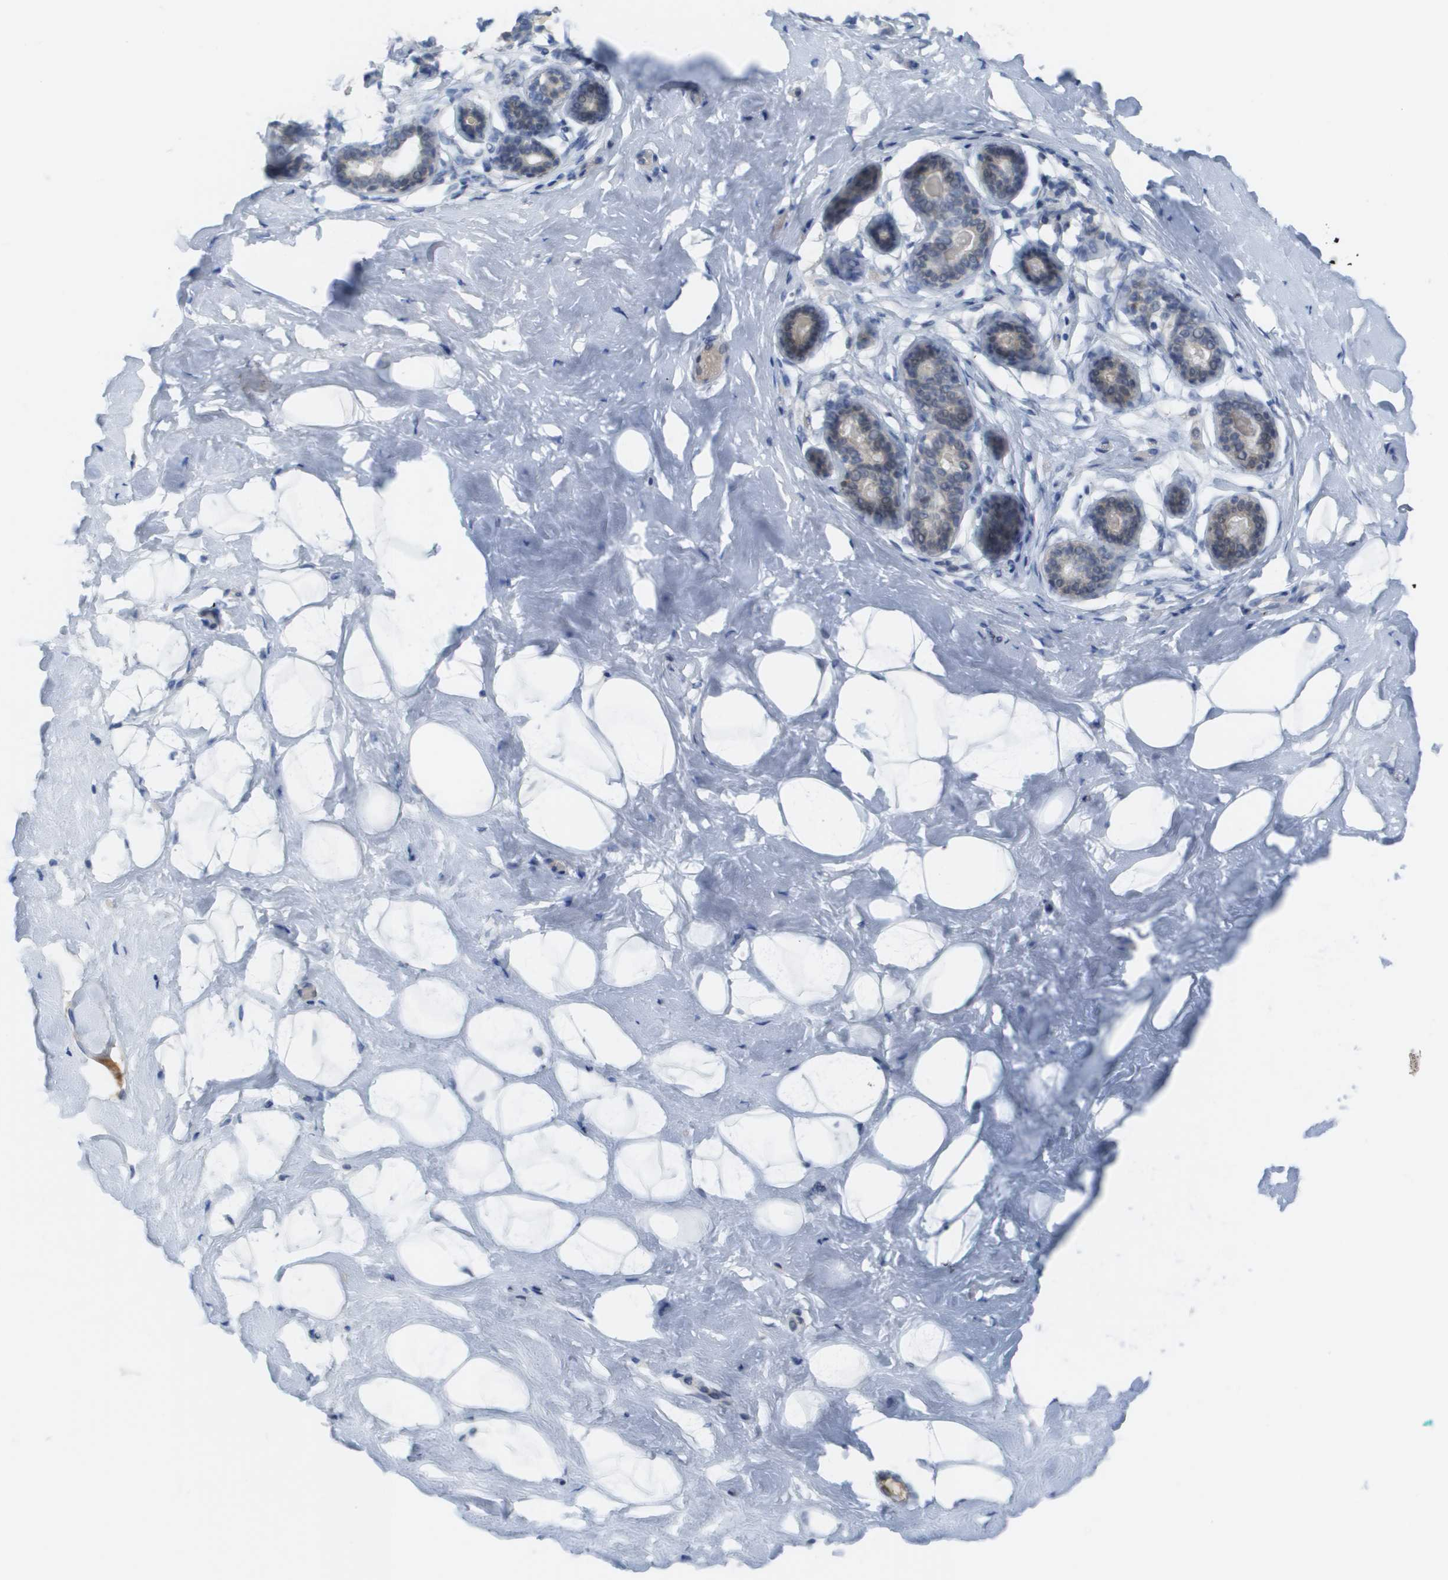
{"staining": {"intensity": "negative", "quantity": "none", "location": "none"}, "tissue": "breast", "cell_type": "Adipocytes", "image_type": "normal", "snomed": [{"axis": "morphology", "description": "Normal tissue, NOS"}, {"axis": "topography", "description": "Breast"}], "caption": "Immunohistochemistry (IHC) micrograph of normal breast: breast stained with DAB shows no significant protein positivity in adipocytes. (DAB IHC, high magnification).", "gene": "PDE4A", "patient": {"sex": "female", "age": 23}}